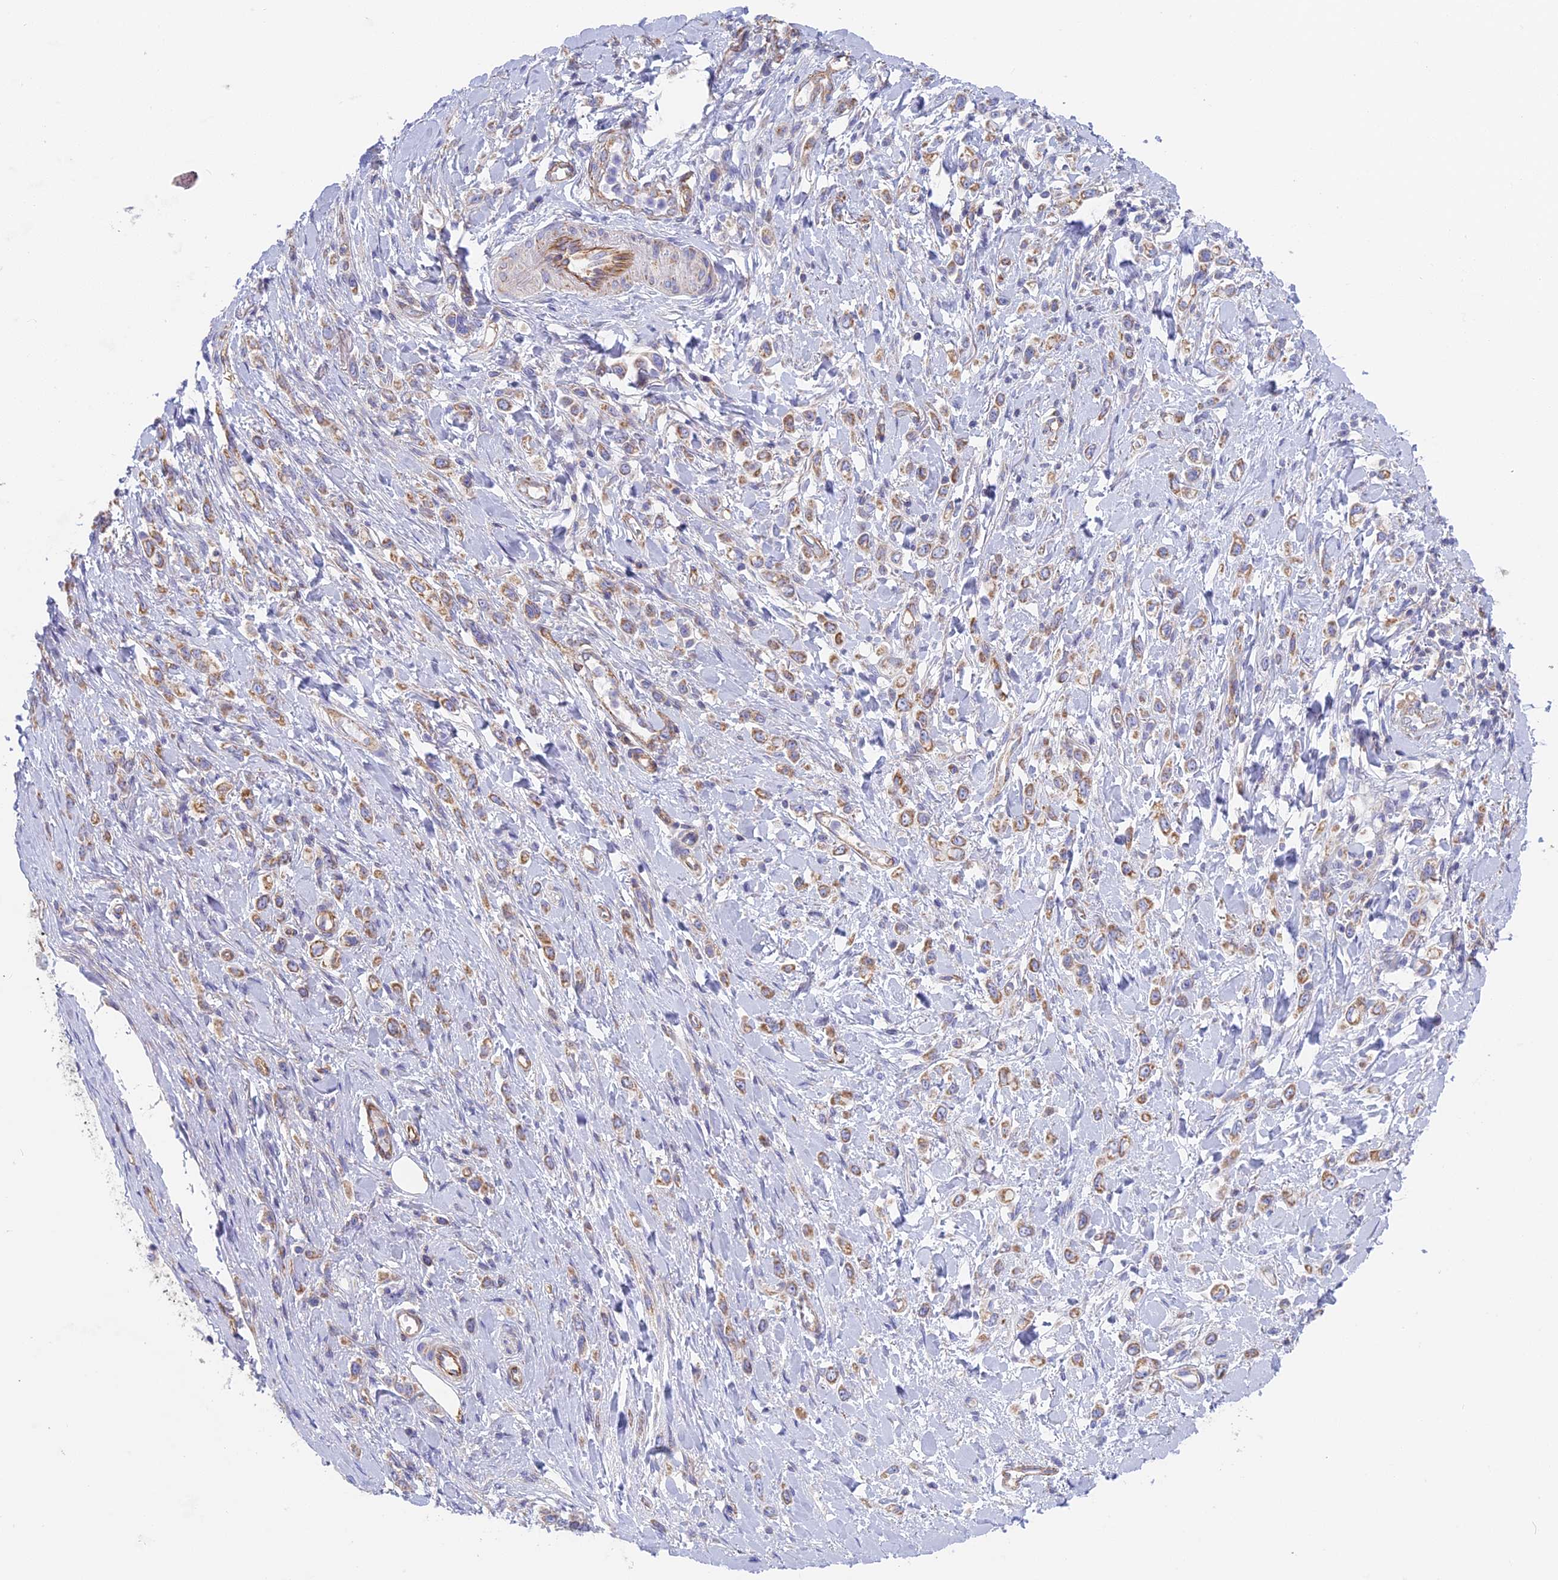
{"staining": {"intensity": "moderate", "quantity": ">75%", "location": "cytoplasmic/membranous"}, "tissue": "stomach cancer", "cell_type": "Tumor cells", "image_type": "cancer", "snomed": [{"axis": "morphology", "description": "Adenocarcinoma, NOS"}, {"axis": "topography", "description": "Stomach"}], "caption": "Stomach cancer (adenocarcinoma) stained for a protein demonstrates moderate cytoplasmic/membranous positivity in tumor cells.", "gene": "DDA1", "patient": {"sex": "female", "age": 65}}